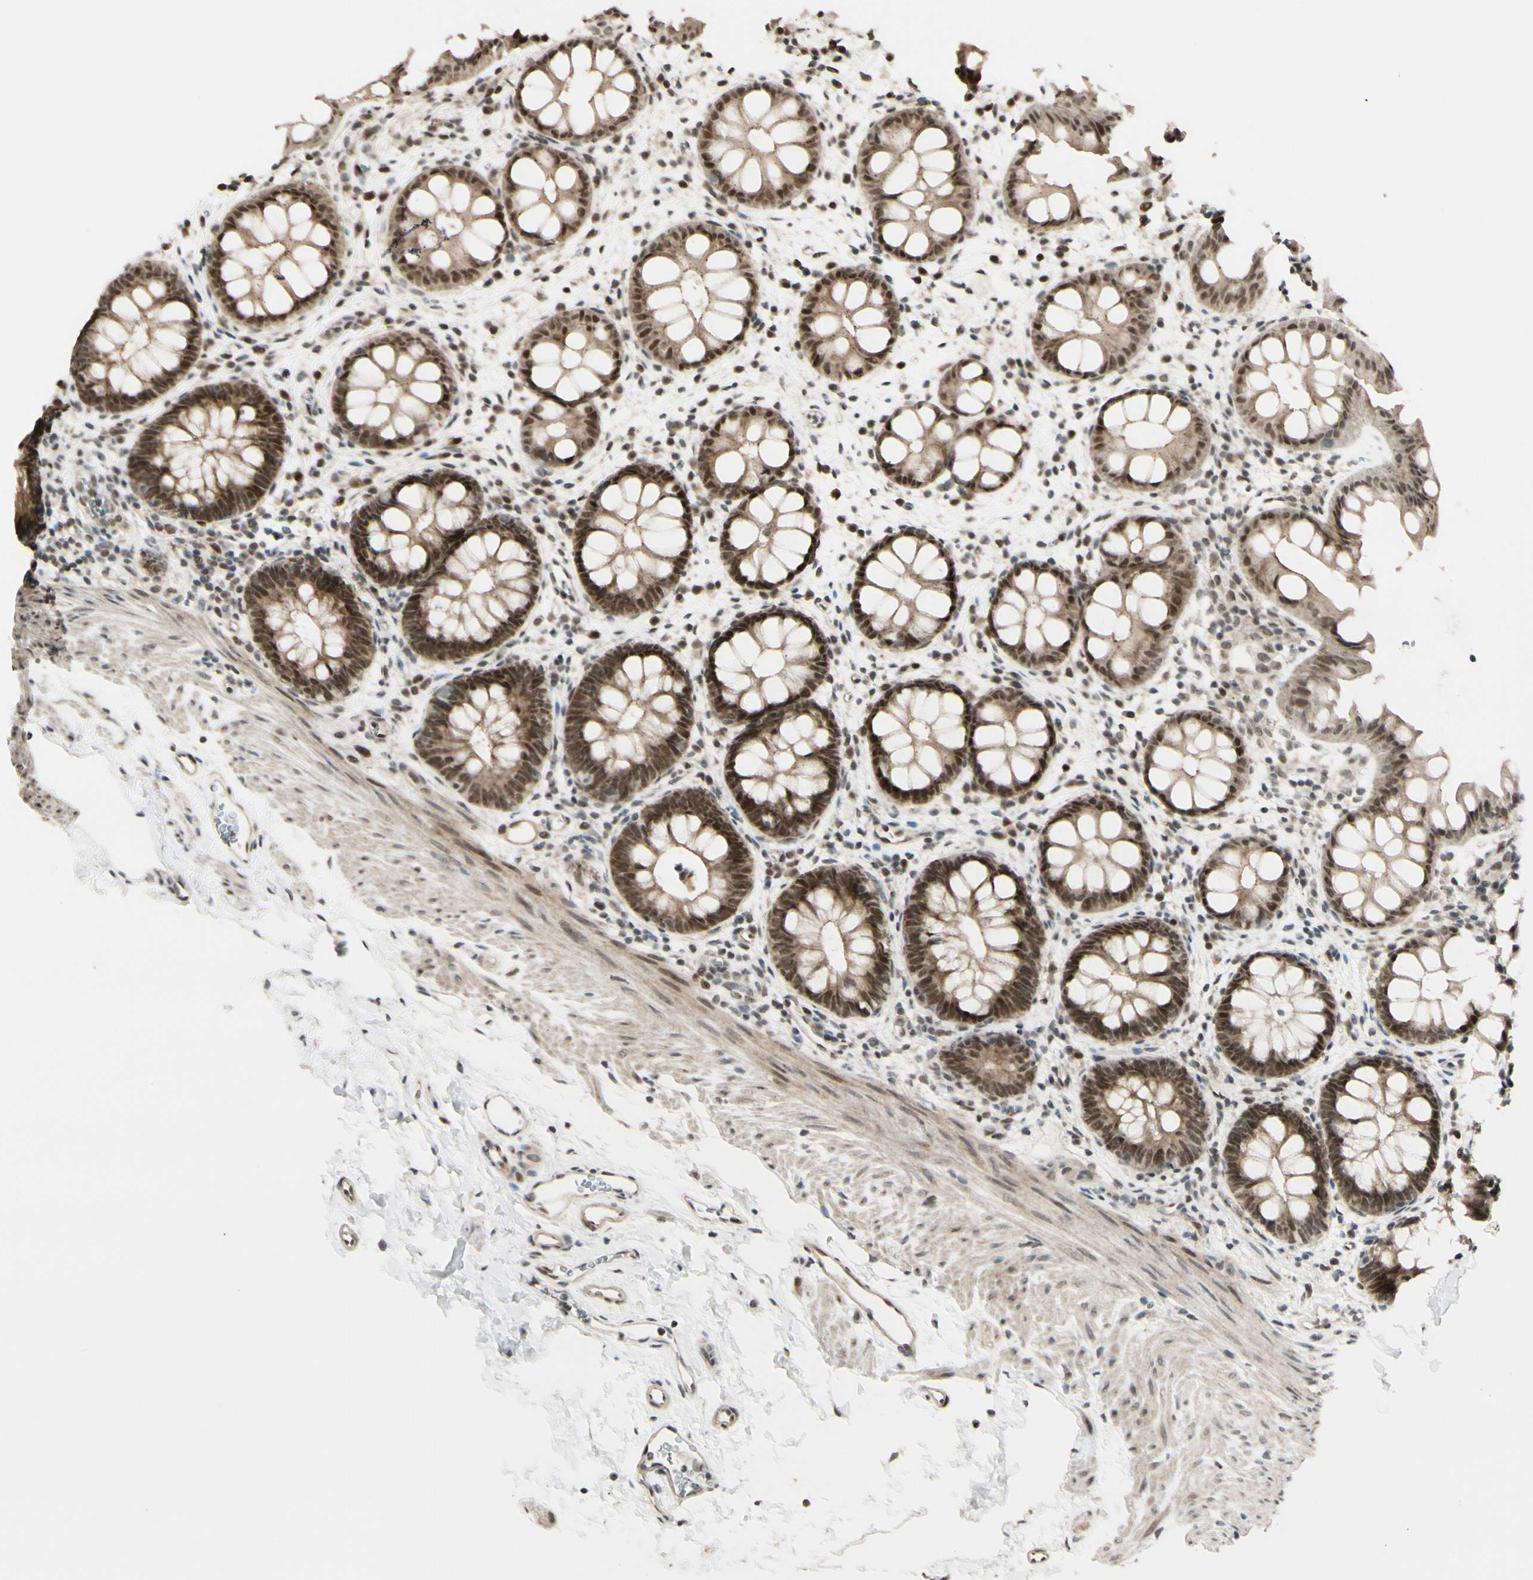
{"staining": {"intensity": "moderate", "quantity": ">75%", "location": "cytoplasmic/membranous,nuclear"}, "tissue": "rectum", "cell_type": "Glandular cells", "image_type": "normal", "snomed": [{"axis": "morphology", "description": "Normal tissue, NOS"}, {"axis": "topography", "description": "Rectum"}], "caption": "Rectum stained with a brown dye displays moderate cytoplasmic/membranous,nuclear positive staining in approximately >75% of glandular cells.", "gene": "BRMS1", "patient": {"sex": "female", "age": 24}}